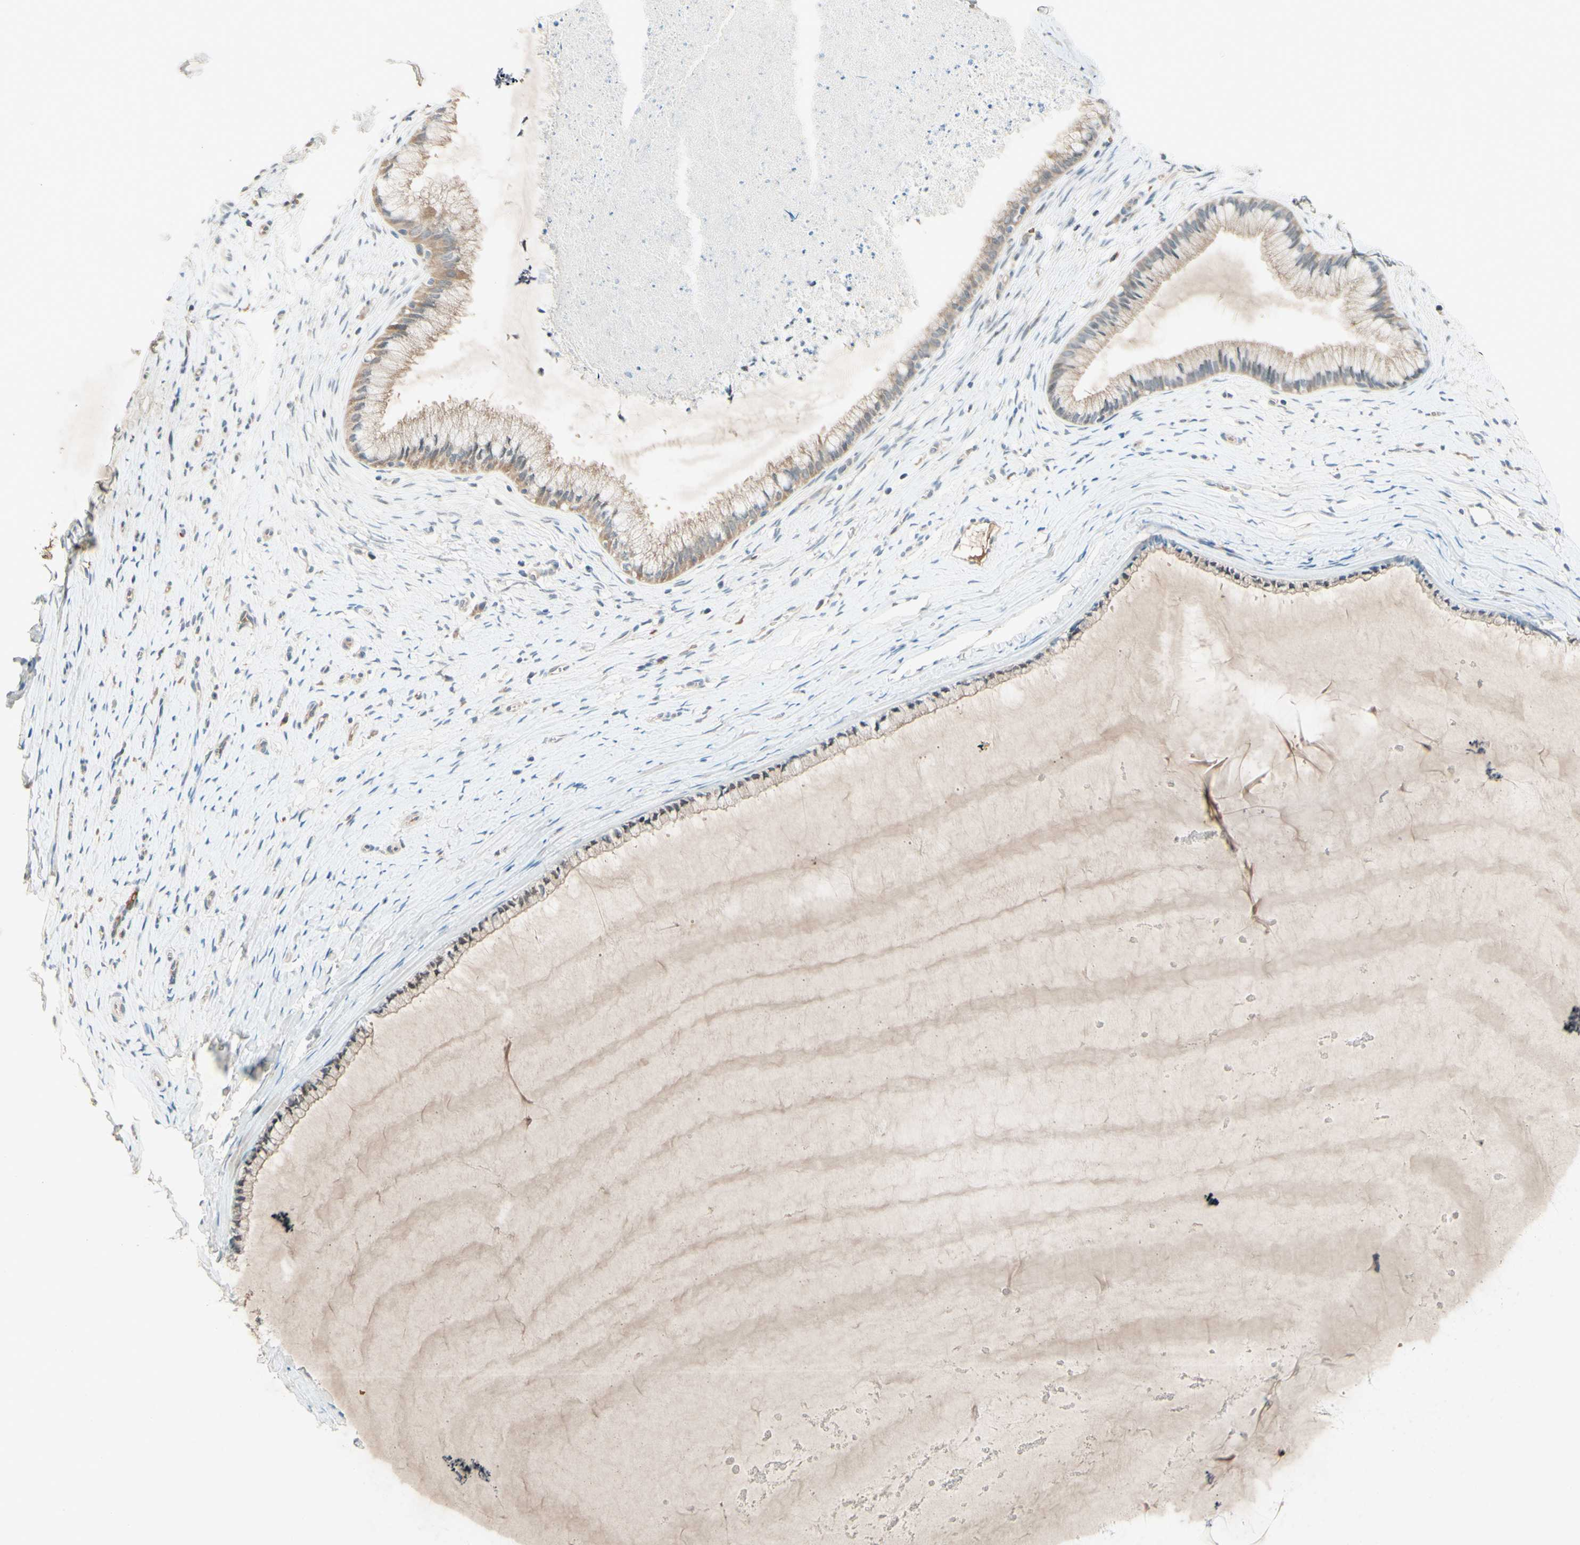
{"staining": {"intensity": "weak", "quantity": ">75%", "location": "cytoplasmic/membranous"}, "tissue": "cervix", "cell_type": "Glandular cells", "image_type": "normal", "snomed": [{"axis": "morphology", "description": "Normal tissue, NOS"}, {"axis": "topography", "description": "Cervix"}], "caption": "Weak cytoplasmic/membranous positivity for a protein is seen in about >75% of glandular cells of normal cervix using immunohistochemistry.", "gene": "IL2", "patient": {"sex": "female", "age": 39}}